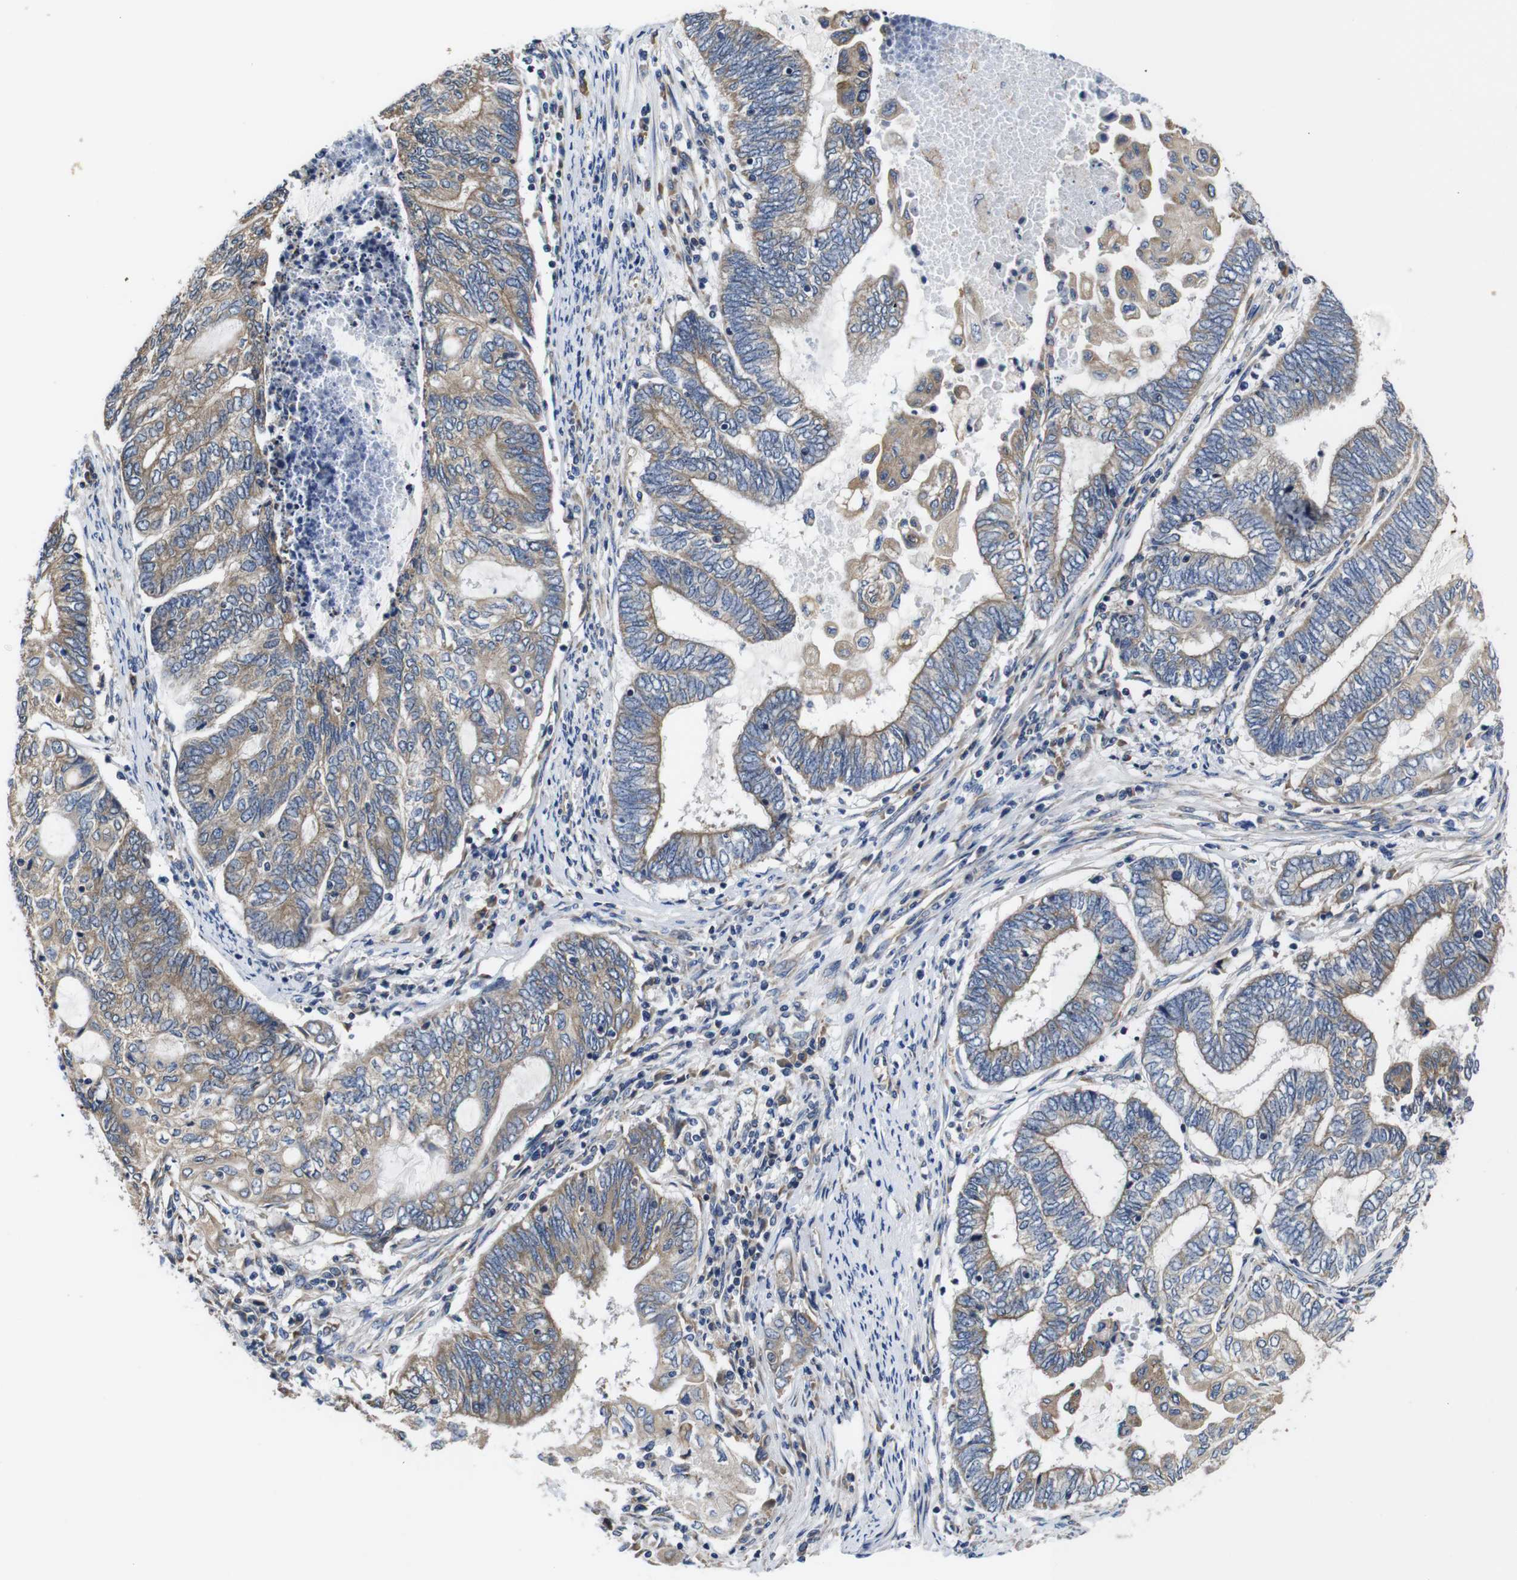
{"staining": {"intensity": "moderate", "quantity": ">75%", "location": "cytoplasmic/membranous"}, "tissue": "endometrial cancer", "cell_type": "Tumor cells", "image_type": "cancer", "snomed": [{"axis": "morphology", "description": "Adenocarcinoma, NOS"}, {"axis": "topography", "description": "Uterus"}, {"axis": "topography", "description": "Endometrium"}], "caption": "There is medium levels of moderate cytoplasmic/membranous positivity in tumor cells of adenocarcinoma (endometrial), as demonstrated by immunohistochemical staining (brown color).", "gene": "MARCHF7", "patient": {"sex": "female", "age": 70}}